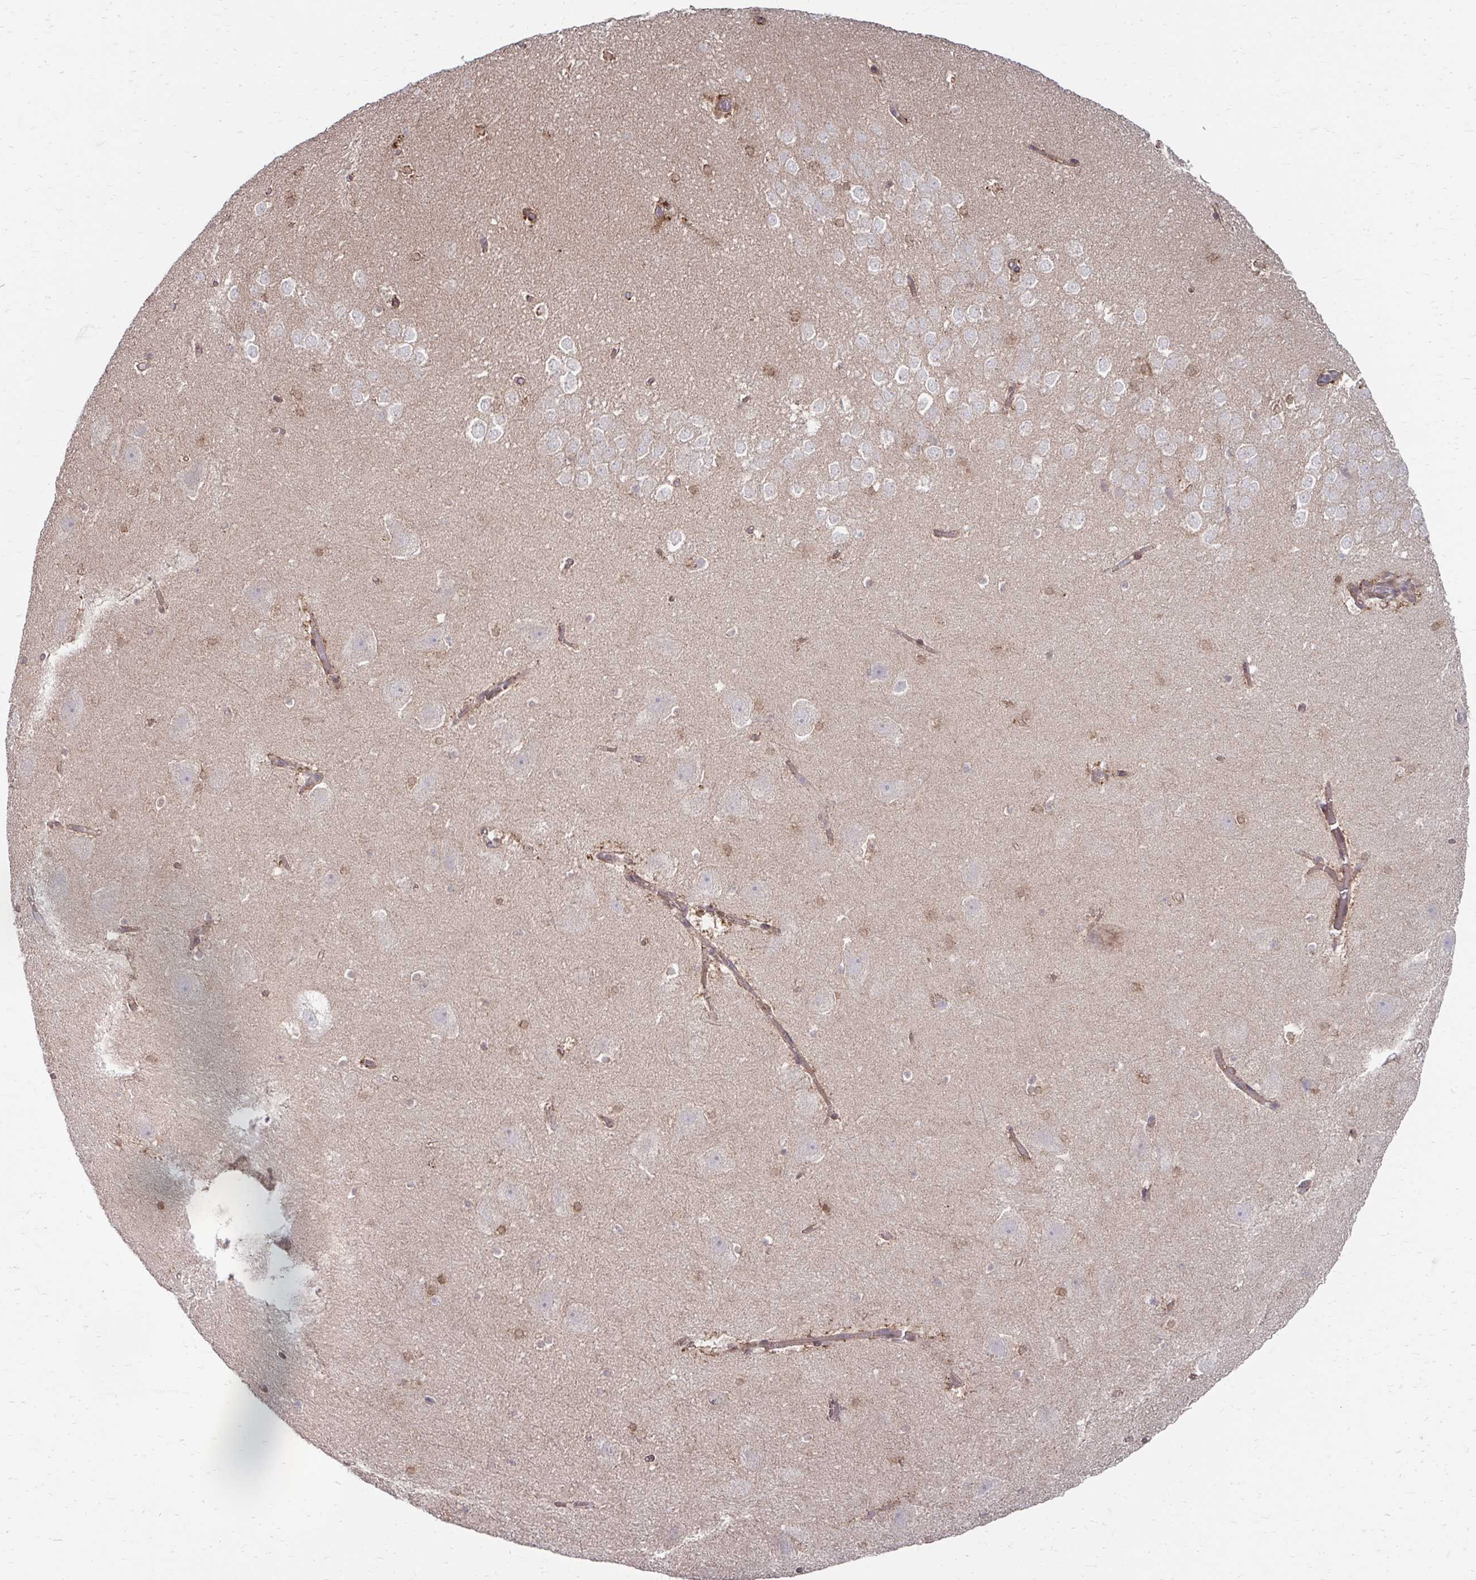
{"staining": {"intensity": "negative", "quantity": "none", "location": "none"}, "tissue": "hippocampus", "cell_type": "Glial cells", "image_type": "normal", "snomed": [{"axis": "morphology", "description": "Normal tissue, NOS"}, {"axis": "topography", "description": "Hippocampus"}], "caption": "This image is of benign hippocampus stained with IHC to label a protein in brown with the nuclei are counter-stained blue. There is no staining in glial cells. Nuclei are stained in blue.", "gene": "ITPR2", "patient": {"sex": "female", "age": 42}}